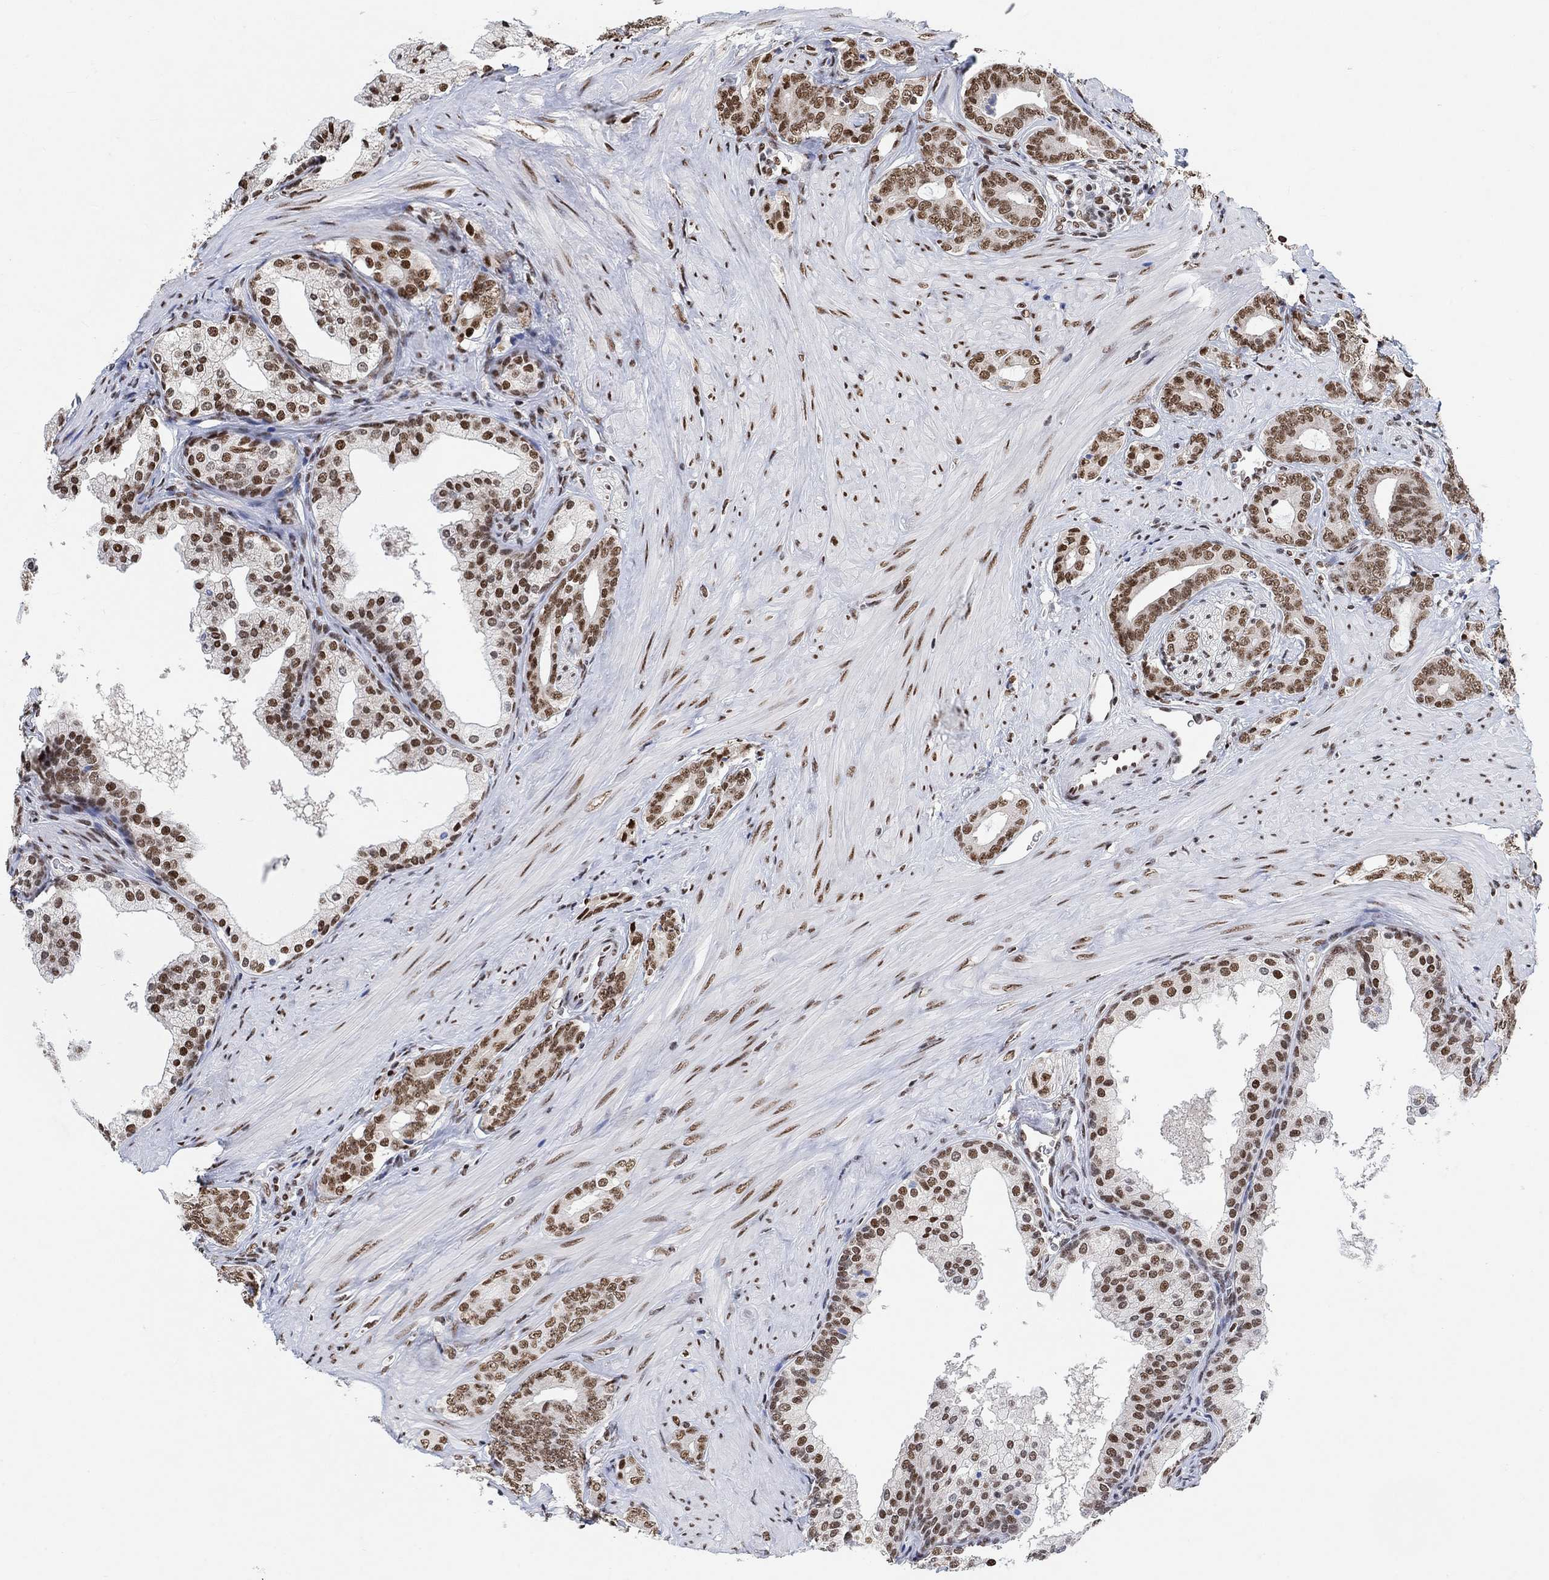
{"staining": {"intensity": "strong", "quantity": "25%-75%", "location": "nuclear"}, "tissue": "prostate cancer", "cell_type": "Tumor cells", "image_type": "cancer", "snomed": [{"axis": "morphology", "description": "Adenocarcinoma, NOS"}, {"axis": "topography", "description": "Prostate"}], "caption": "Immunohistochemistry (IHC) histopathology image of adenocarcinoma (prostate) stained for a protein (brown), which displays high levels of strong nuclear expression in about 25%-75% of tumor cells.", "gene": "USP39", "patient": {"sex": "male", "age": 55}}